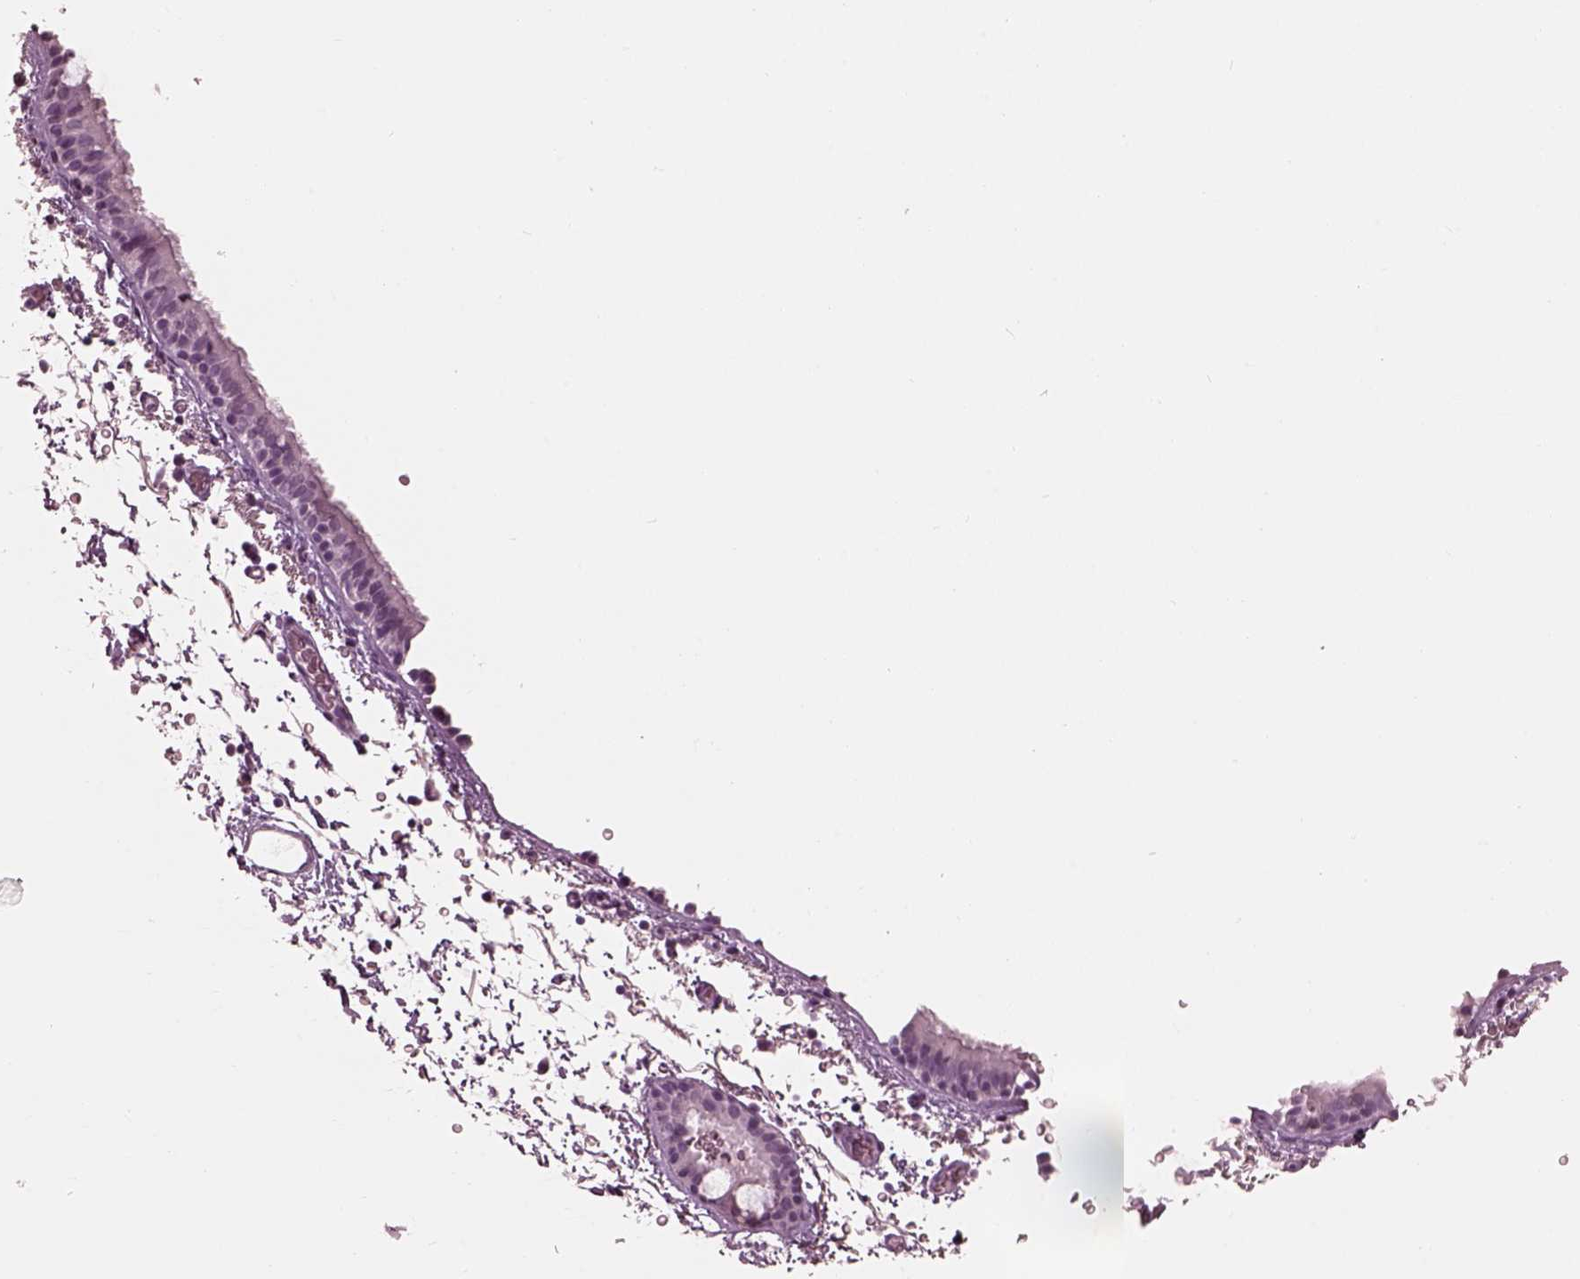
{"staining": {"intensity": "negative", "quantity": "none", "location": "none"}, "tissue": "bronchus", "cell_type": "Respiratory epithelial cells", "image_type": "normal", "snomed": [{"axis": "morphology", "description": "Normal tissue, NOS"}, {"axis": "topography", "description": "Bronchus"}], "caption": "High magnification brightfield microscopy of benign bronchus stained with DAB (brown) and counterstained with hematoxylin (blue): respiratory epithelial cells show no significant staining. (DAB (3,3'-diaminobenzidine) IHC visualized using brightfield microscopy, high magnification).", "gene": "KRTAP24", "patient": {"sex": "female", "age": 61}}